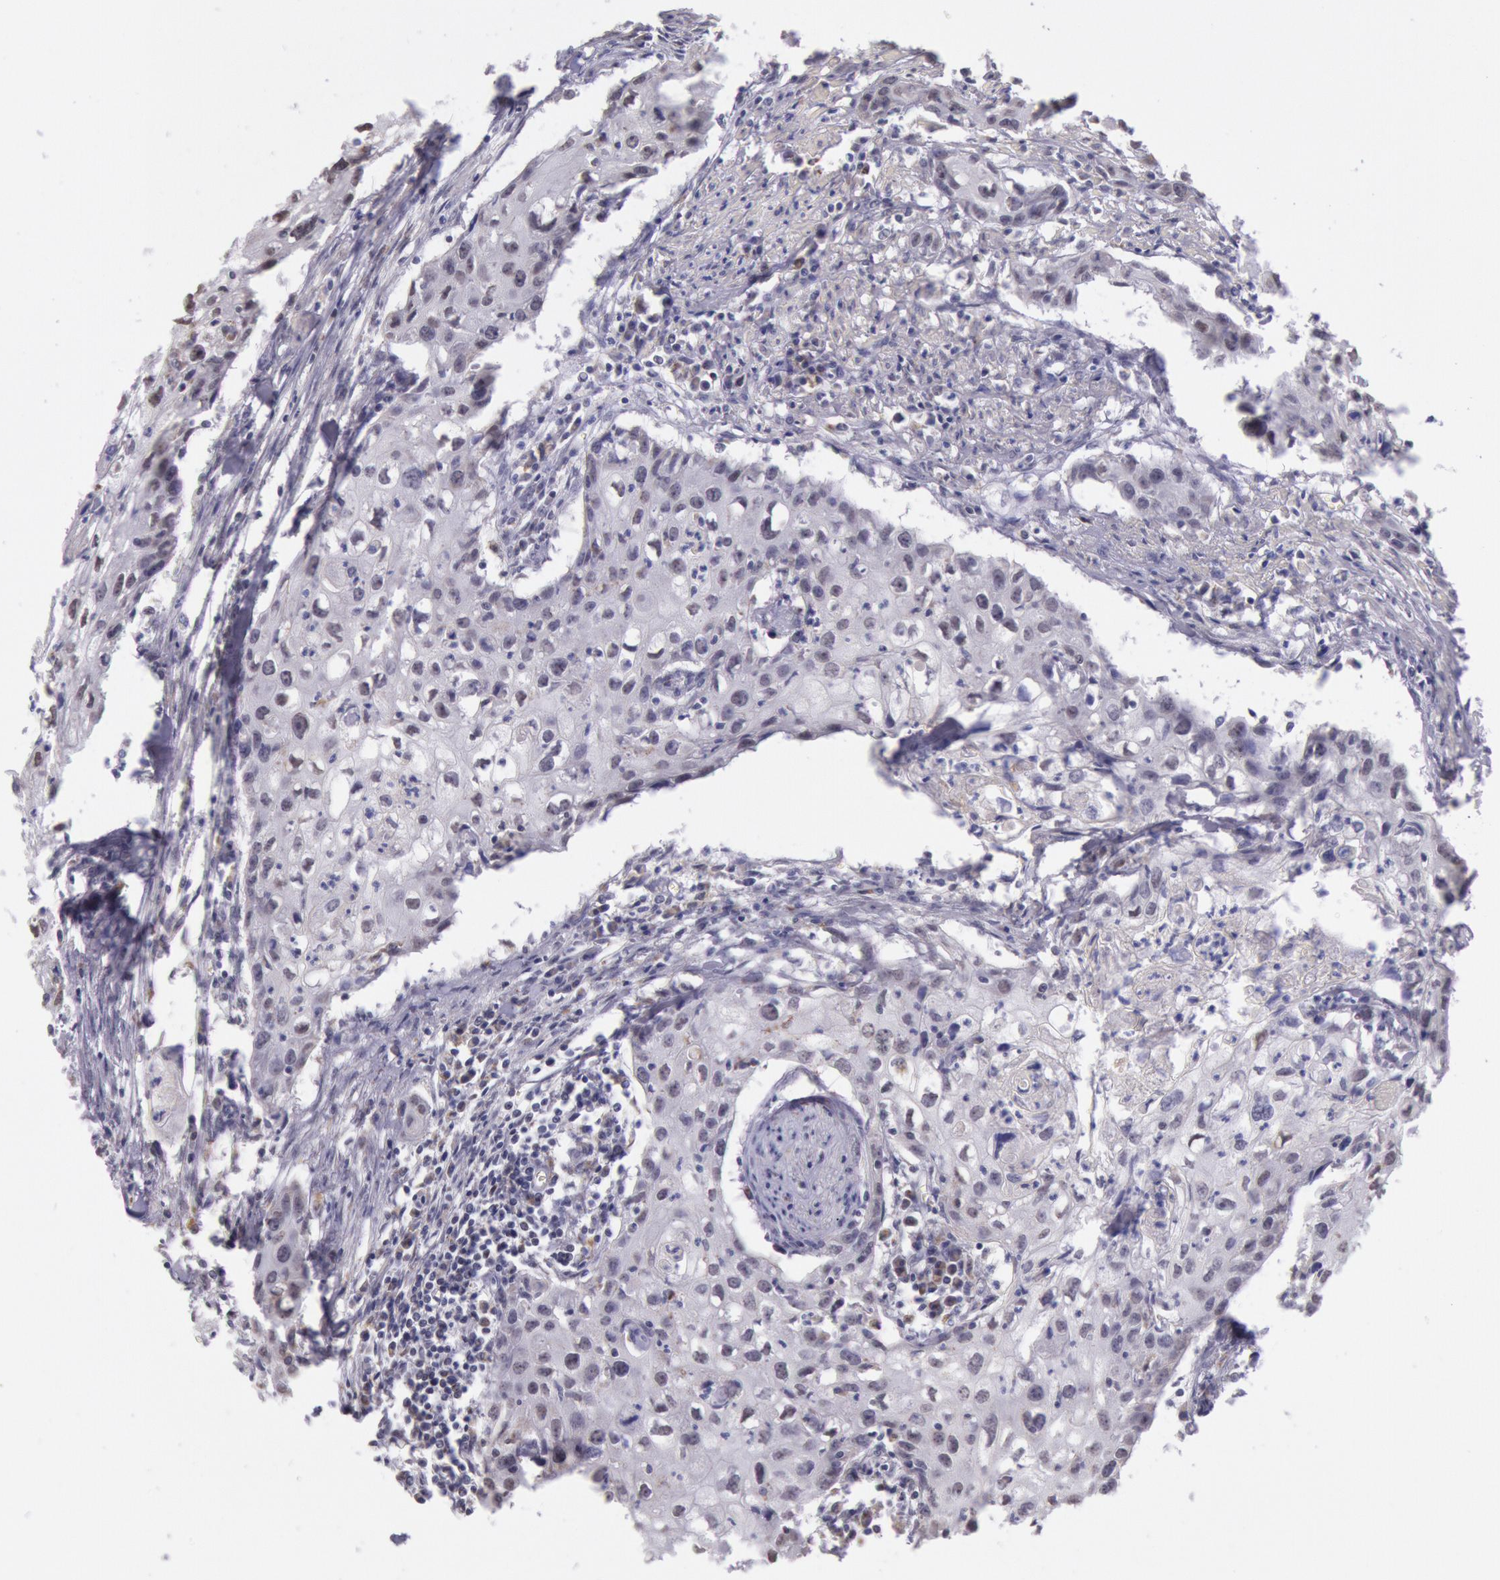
{"staining": {"intensity": "weak", "quantity": ">75%", "location": "nuclear"}, "tissue": "urothelial cancer", "cell_type": "Tumor cells", "image_type": "cancer", "snomed": [{"axis": "morphology", "description": "Urothelial carcinoma, High grade"}, {"axis": "topography", "description": "Urinary bladder"}], "caption": "This photomicrograph displays urothelial cancer stained with IHC to label a protein in brown. The nuclear of tumor cells show weak positivity for the protein. Nuclei are counter-stained blue.", "gene": "FRMD6", "patient": {"sex": "male", "age": 54}}